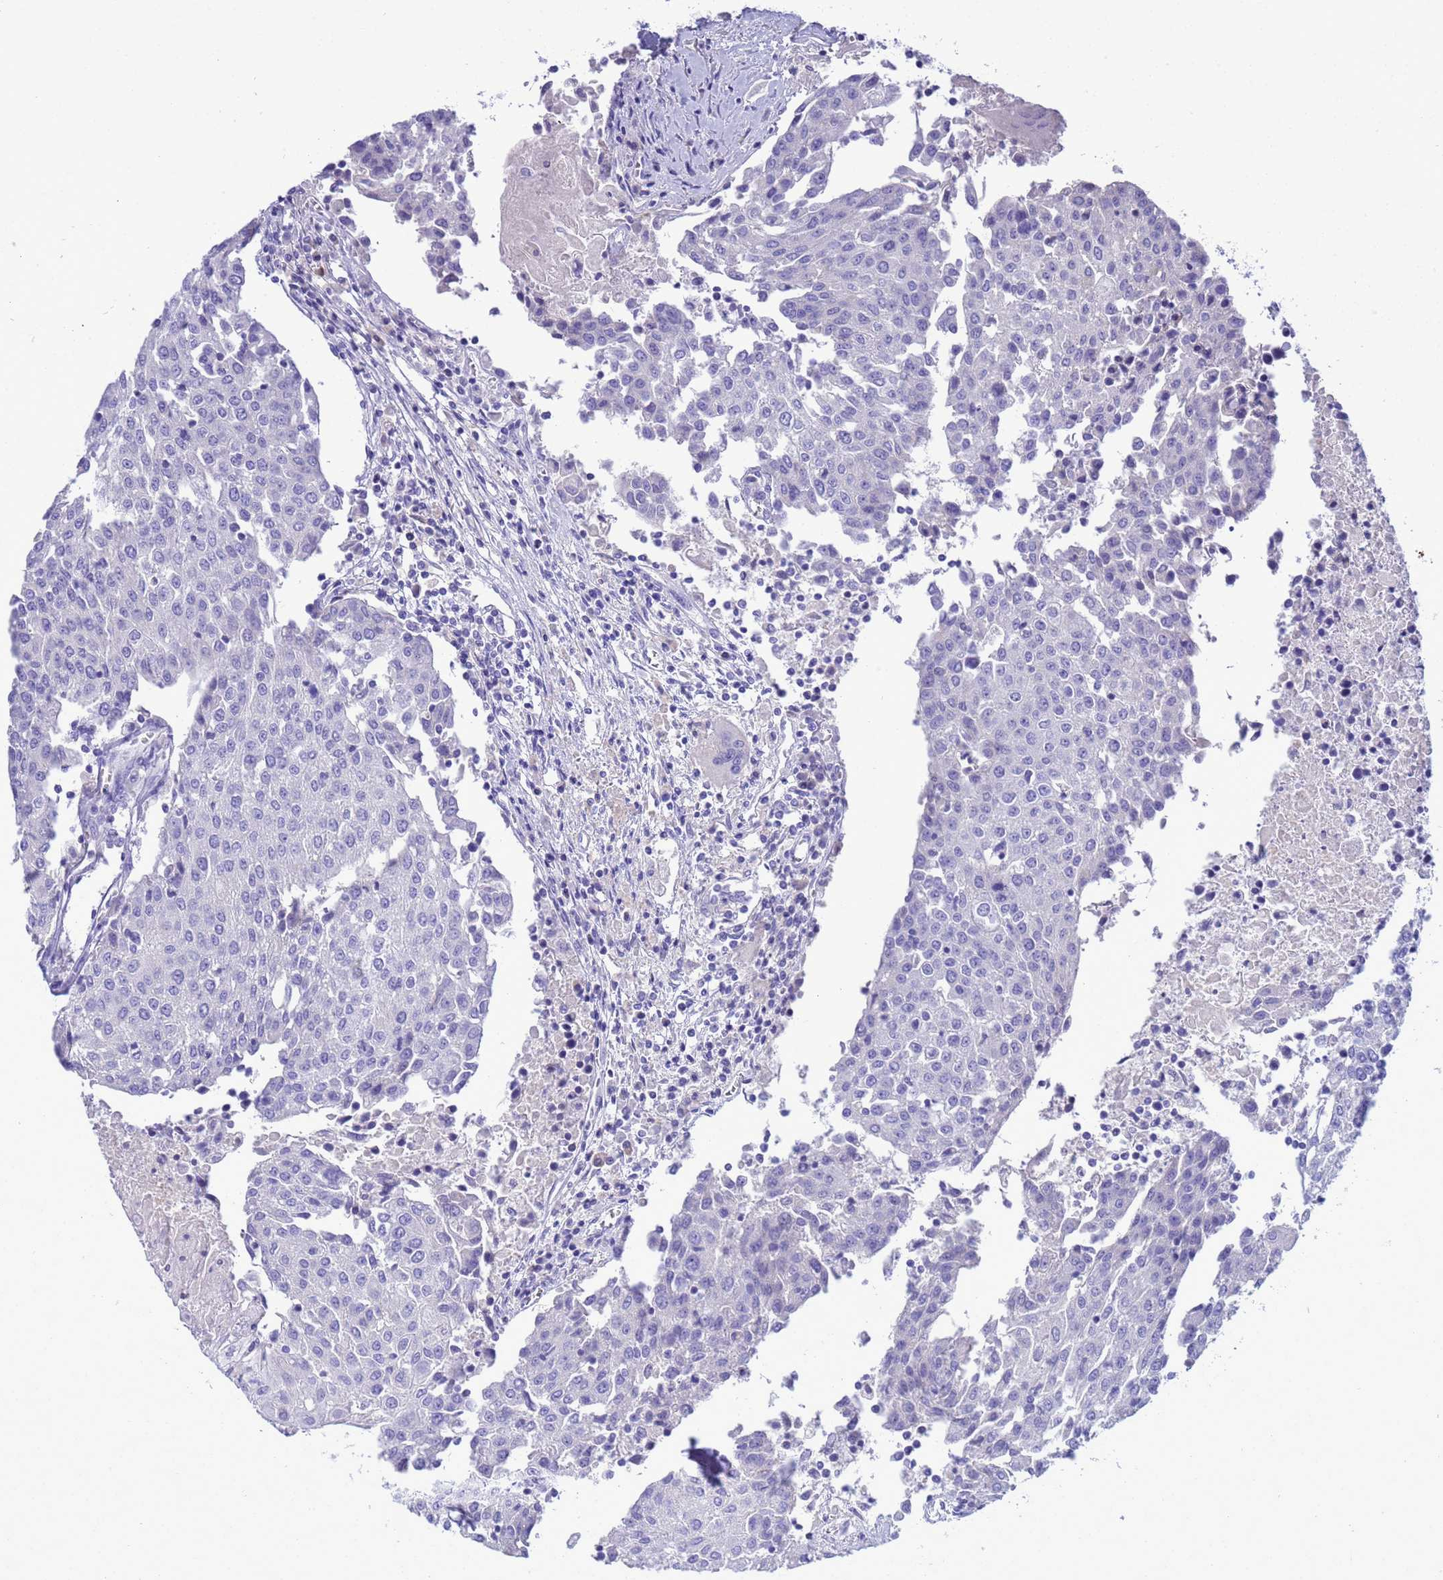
{"staining": {"intensity": "negative", "quantity": "none", "location": "none"}, "tissue": "urothelial cancer", "cell_type": "Tumor cells", "image_type": "cancer", "snomed": [{"axis": "morphology", "description": "Urothelial carcinoma, High grade"}, {"axis": "topography", "description": "Urinary bladder"}], "caption": "The image reveals no significant expression in tumor cells of urothelial carcinoma (high-grade). Nuclei are stained in blue.", "gene": "SYCN", "patient": {"sex": "female", "age": 85}}